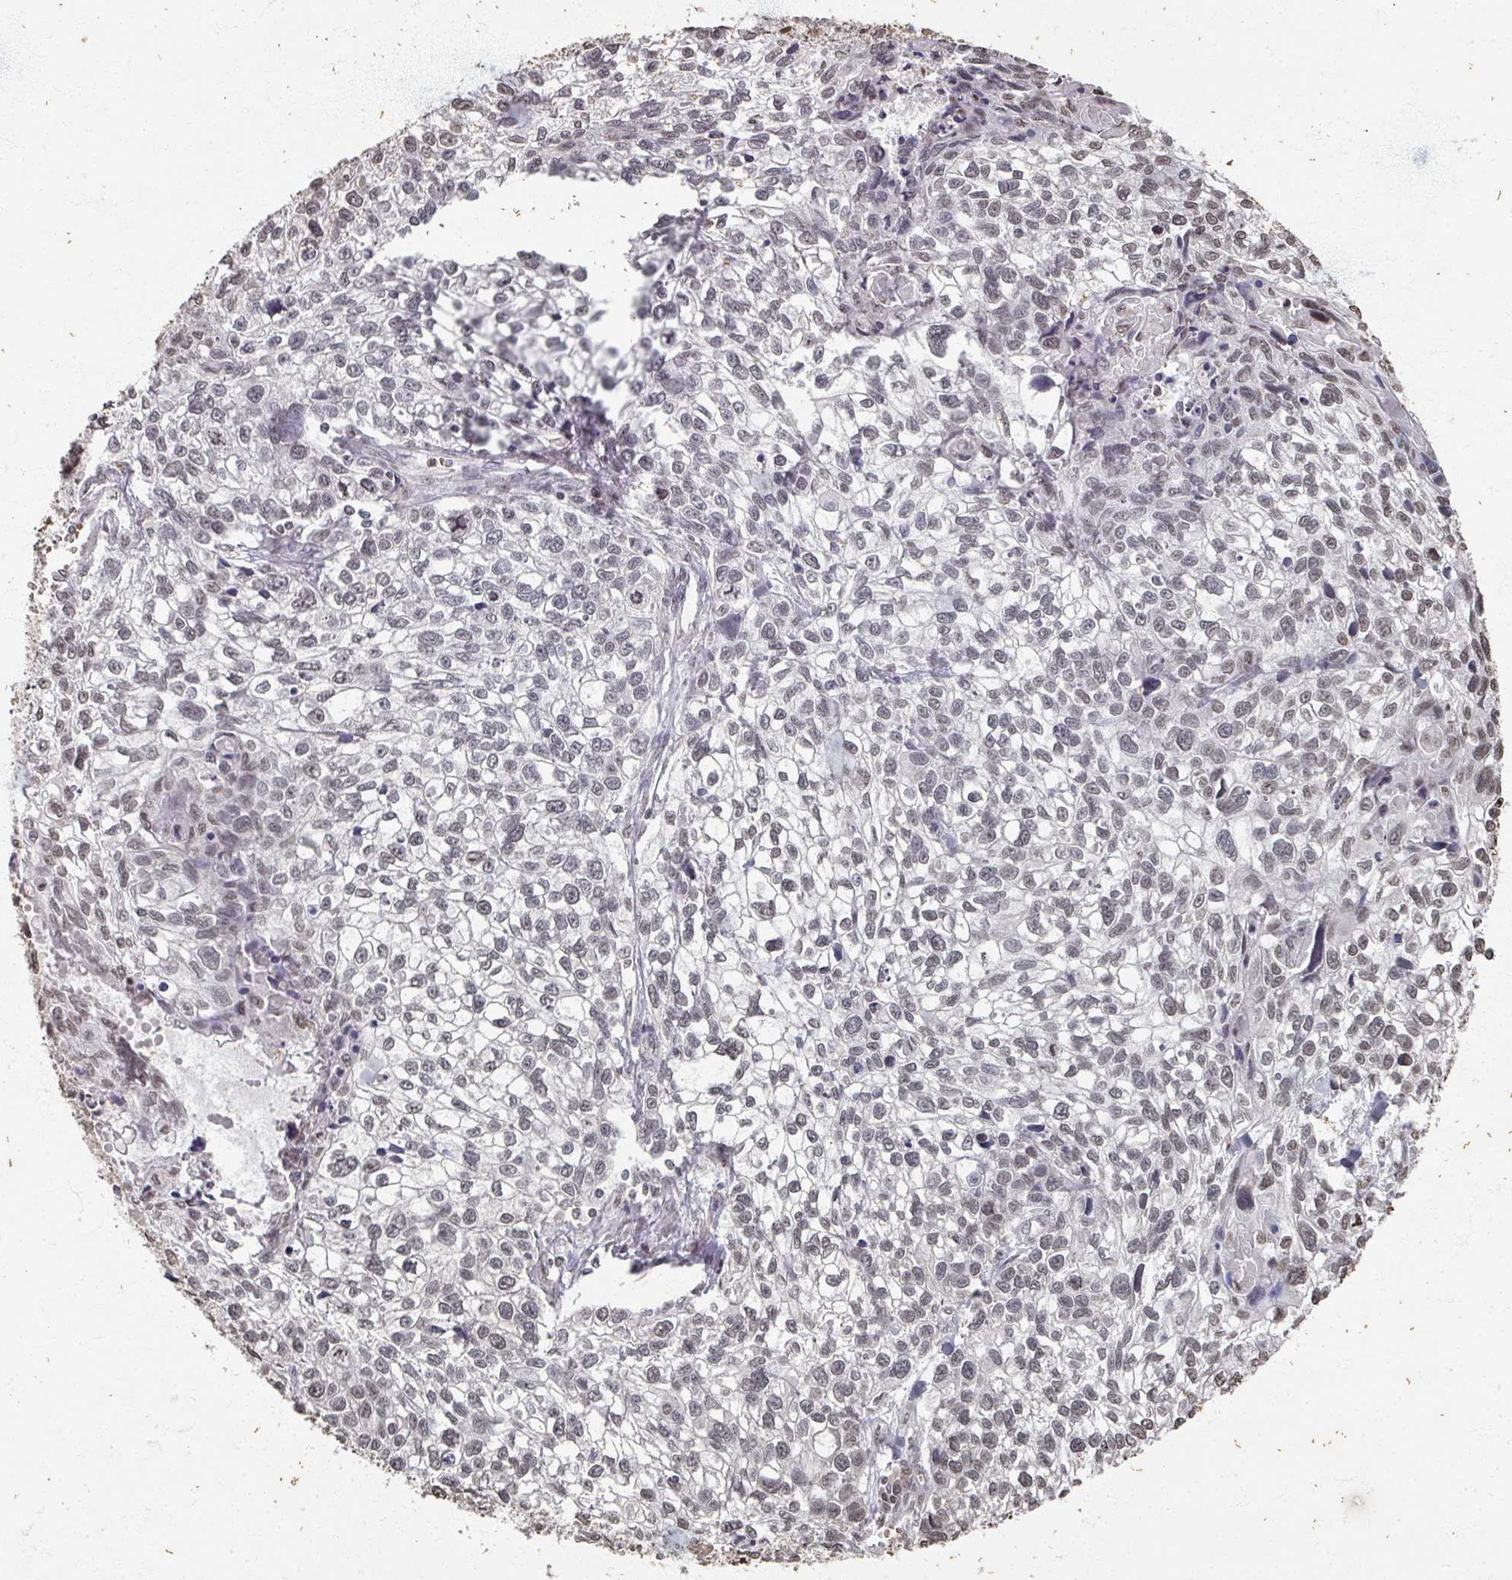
{"staining": {"intensity": "weak", "quantity": "<25%", "location": "nuclear"}, "tissue": "lung cancer", "cell_type": "Tumor cells", "image_type": "cancer", "snomed": [{"axis": "morphology", "description": "Squamous cell carcinoma, NOS"}, {"axis": "topography", "description": "Lung"}], "caption": "A high-resolution histopathology image shows immunohistochemistry staining of lung cancer, which exhibits no significant expression in tumor cells.", "gene": "DCUN1D5", "patient": {"sex": "male", "age": 74}}